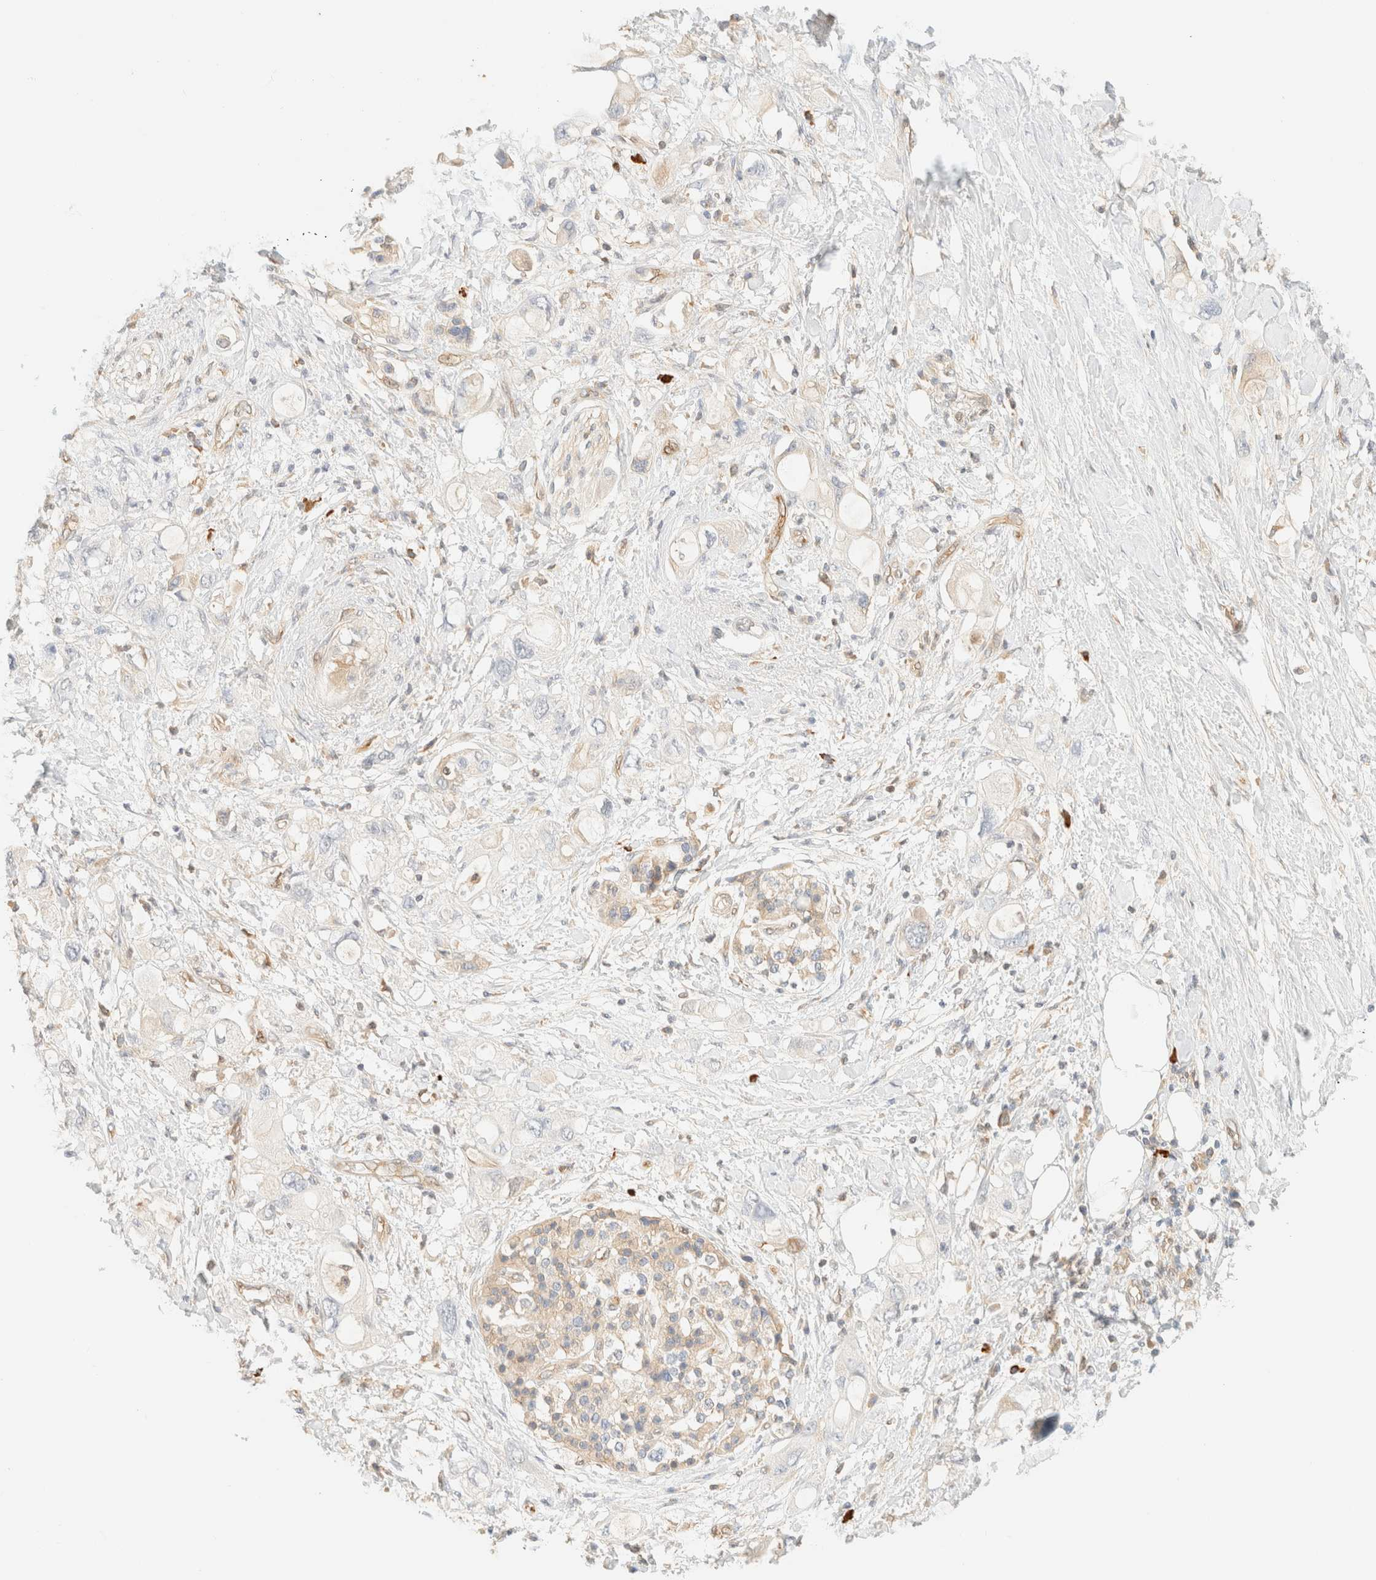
{"staining": {"intensity": "negative", "quantity": "none", "location": "none"}, "tissue": "pancreatic cancer", "cell_type": "Tumor cells", "image_type": "cancer", "snomed": [{"axis": "morphology", "description": "Adenocarcinoma, NOS"}, {"axis": "topography", "description": "Pancreas"}], "caption": "The image exhibits no significant expression in tumor cells of pancreatic adenocarcinoma.", "gene": "FHOD1", "patient": {"sex": "female", "age": 56}}